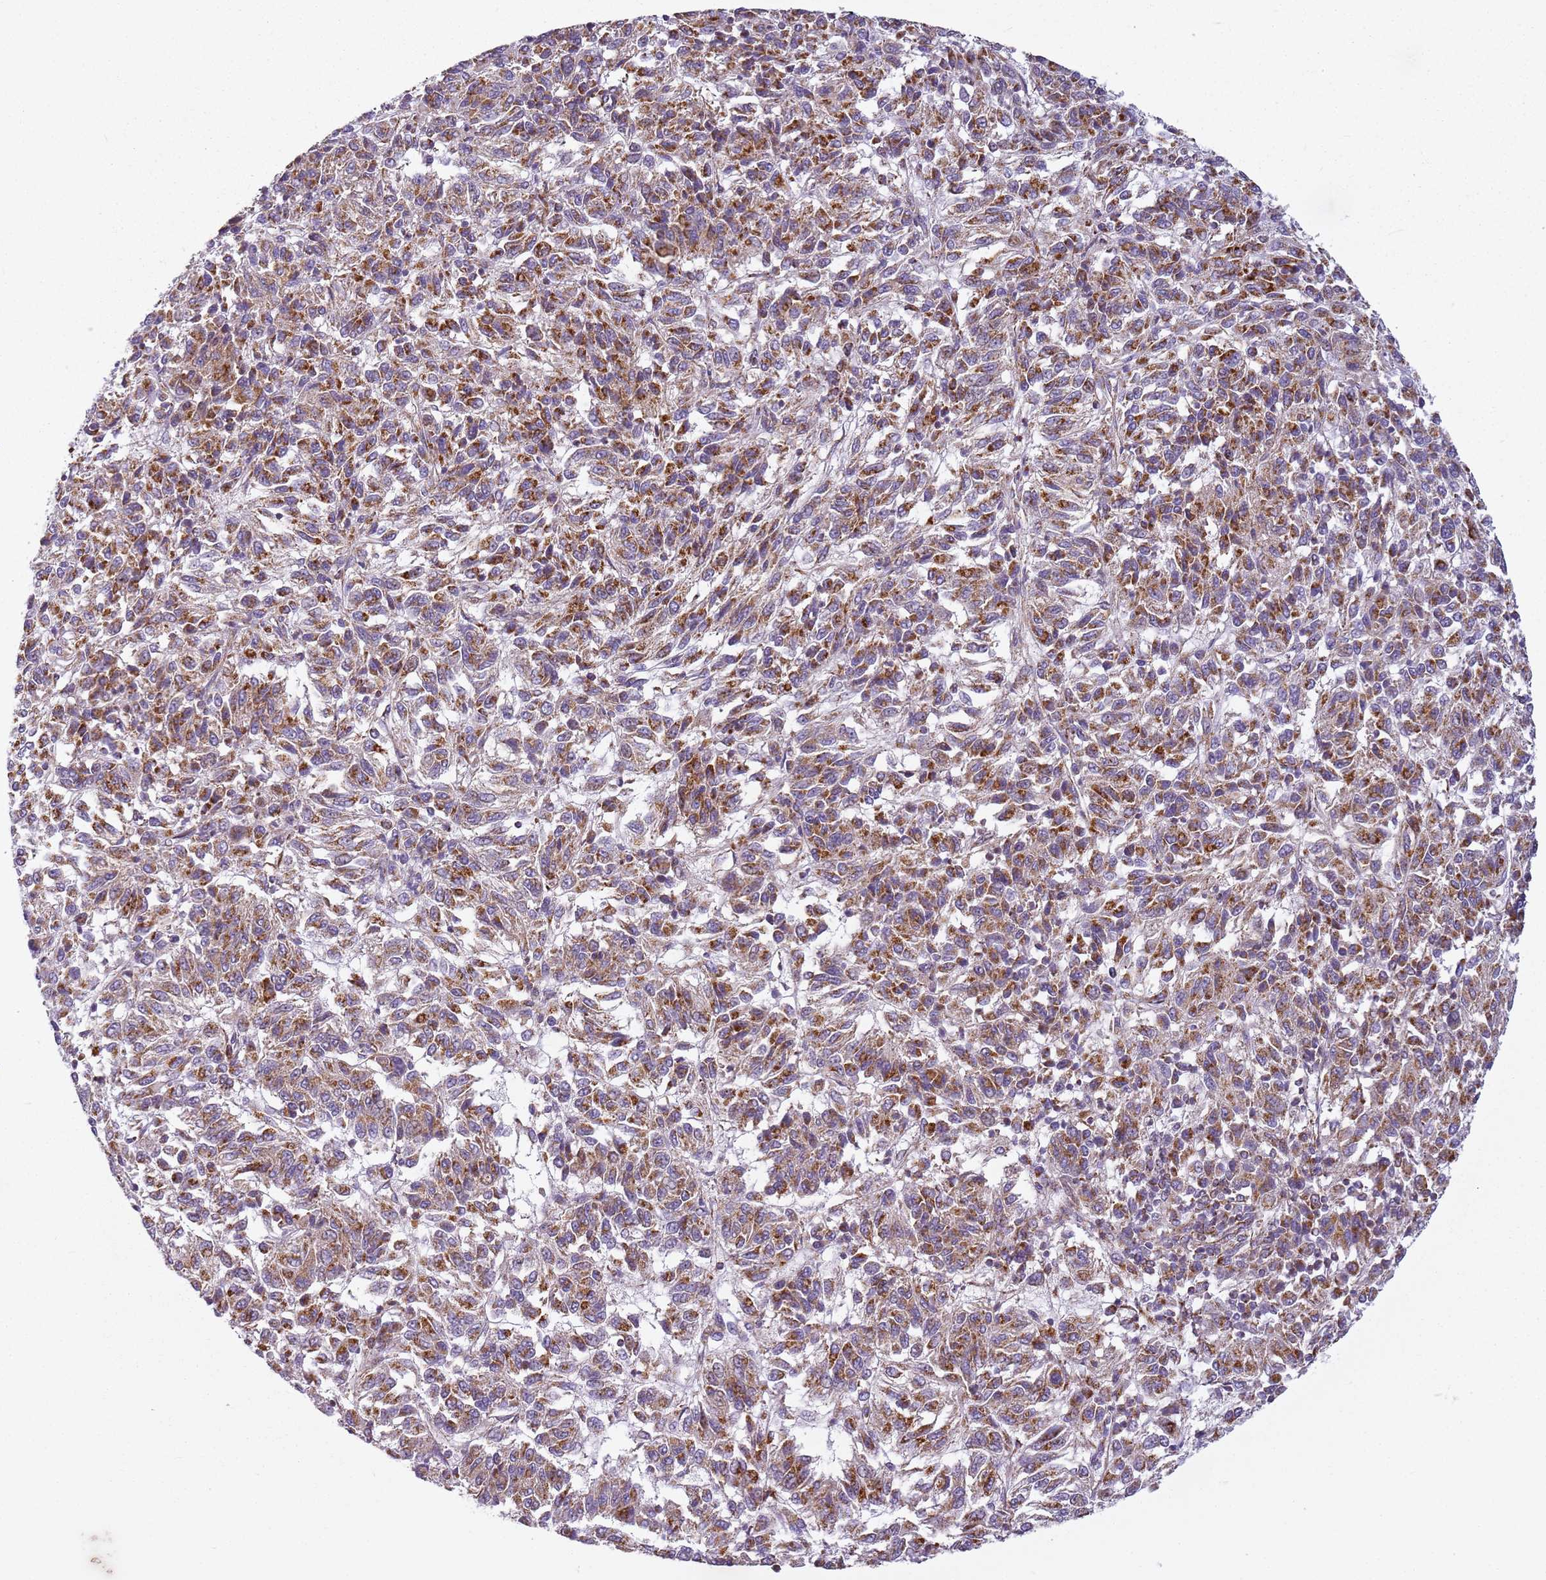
{"staining": {"intensity": "moderate", "quantity": ">75%", "location": "cytoplasmic/membranous"}, "tissue": "melanoma", "cell_type": "Tumor cells", "image_type": "cancer", "snomed": [{"axis": "morphology", "description": "Malignant melanoma, Metastatic site"}, {"axis": "topography", "description": "Lung"}], "caption": "This is an image of IHC staining of melanoma, which shows moderate staining in the cytoplasmic/membranous of tumor cells.", "gene": "TMEM200C", "patient": {"sex": "male", "age": 64}}